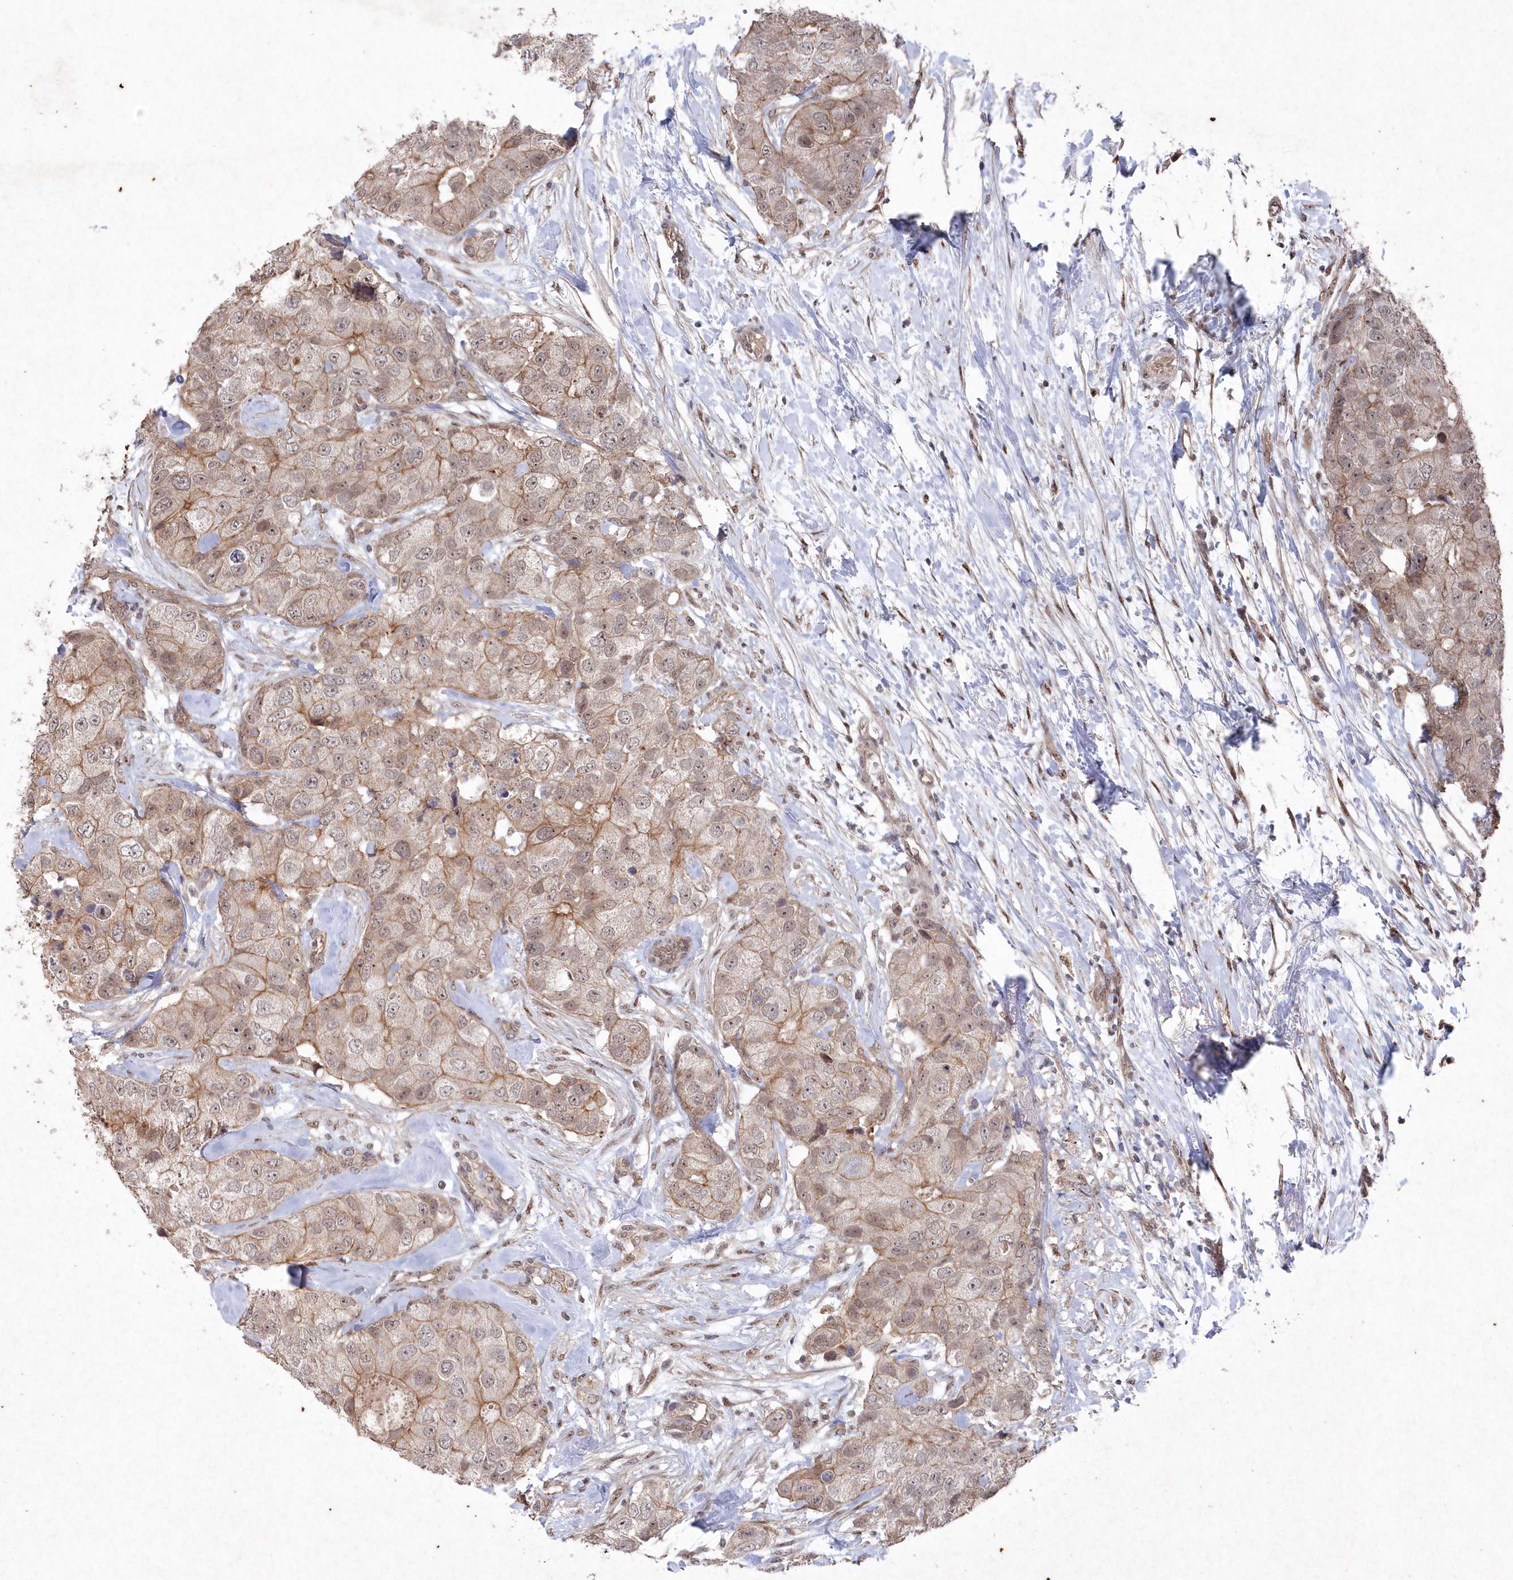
{"staining": {"intensity": "moderate", "quantity": "25%-75%", "location": "cytoplasmic/membranous"}, "tissue": "breast cancer", "cell_type": "Tumor cells", "image_type": "cancer", "snomed": [{"axis": "morphology", "description": "Duct carcinoma"}, {"axis": "topography", "description": "Breast"}], "caption": "IHC photomicrograph of human breast cancer stained for a protein (brown), which reveals medium levels of moderate cytoplasmic/membranous expression in about 25%-75% of tumor cells.", "gene": "VSIG2", "patient": {"sex": "female", "age": 62}}